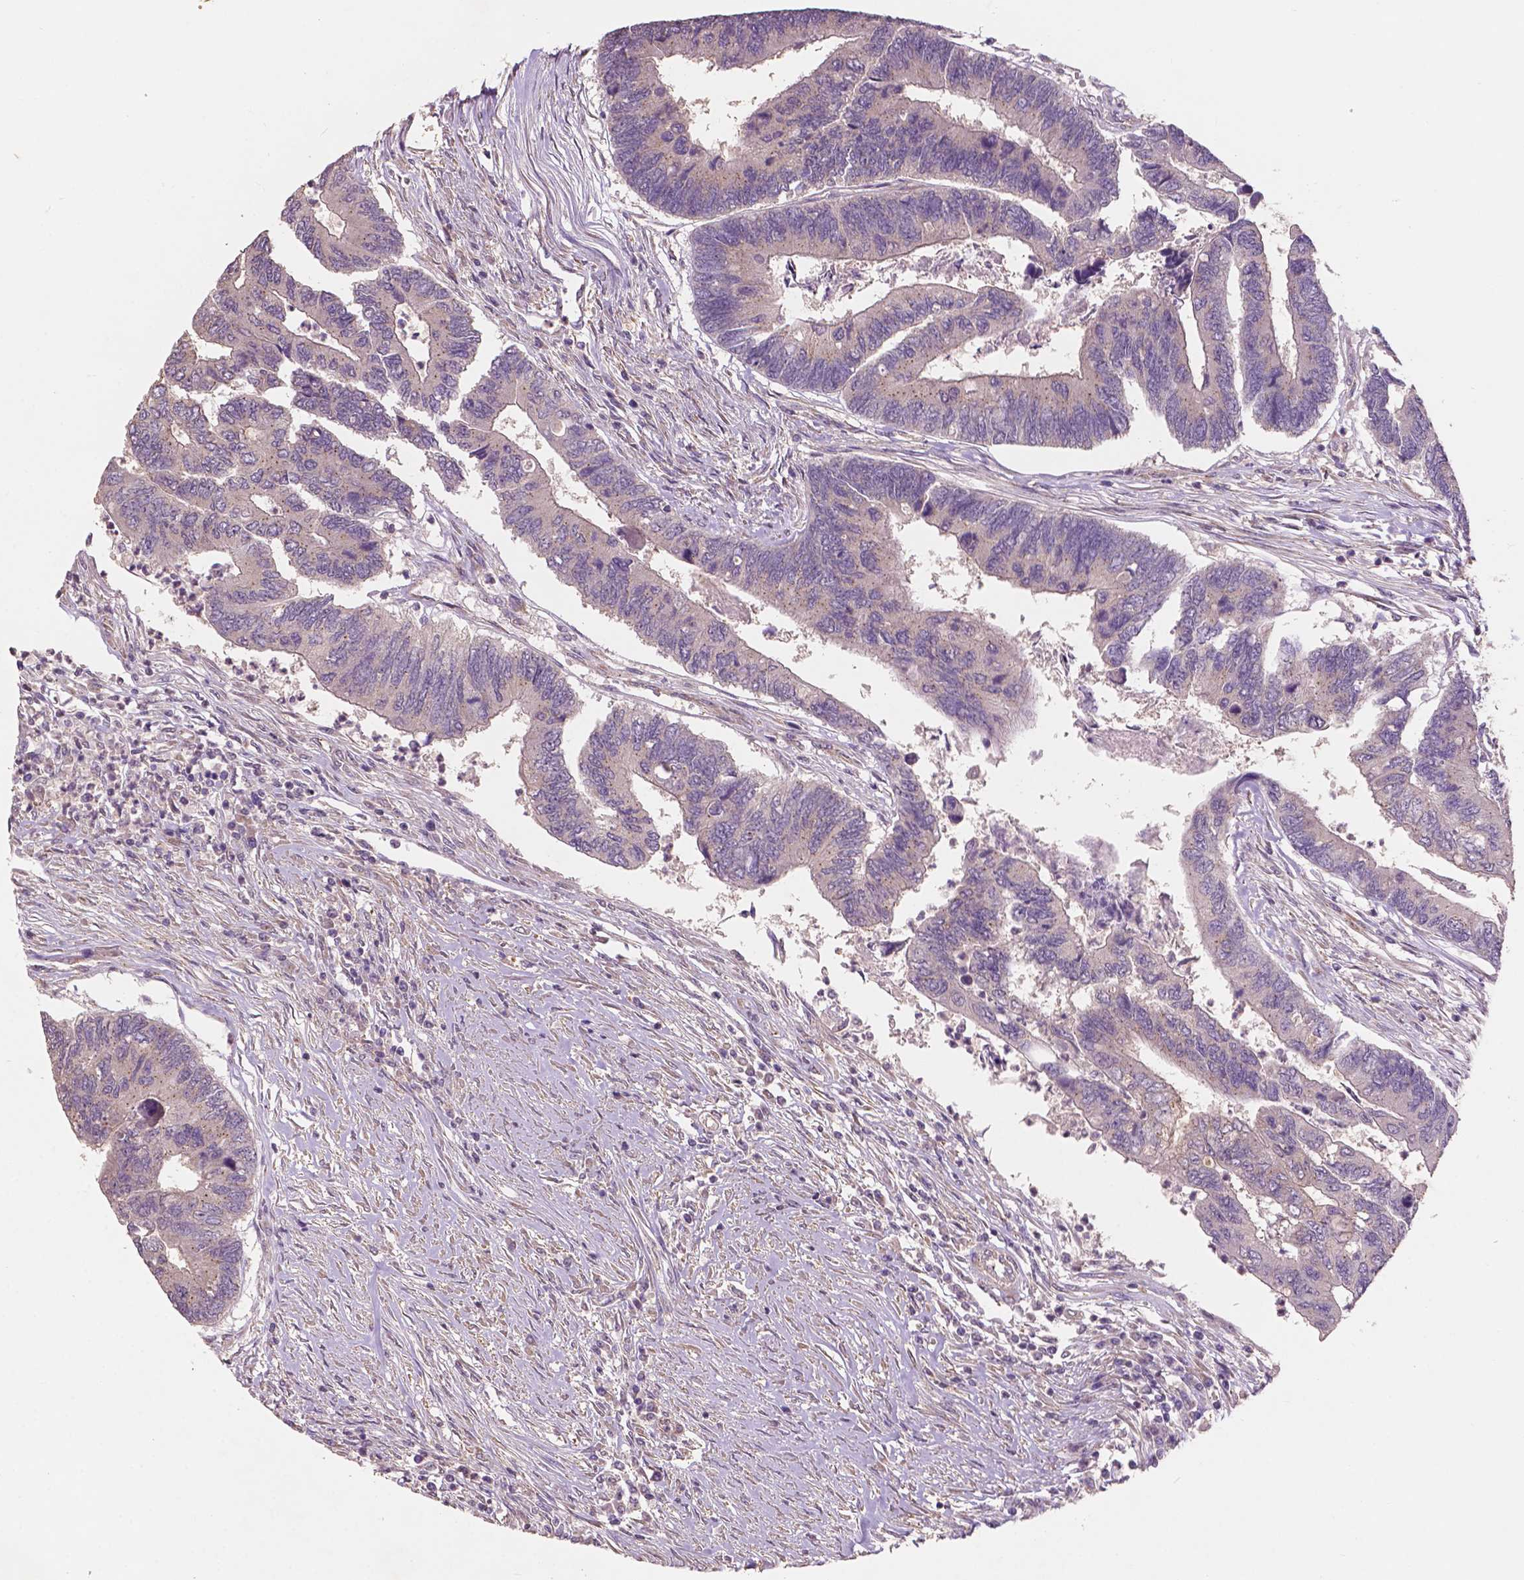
{"staining": {"intensity": "weak", "quantity": "<25%", "location": "cytoplasmic/membranous"}, "tissue": "colorectal cancer", "cell_type": "Tumor cells", "image_type": "cancer", "snomed": [{"axis": "morphology", "description": "Adenocarcinoma, NOS"}, {"axis": "topography", "description": "Colon"}], "caption": "Micrograph shows no protein expression in tumor cells of colorectal cancer tissue. (DAB IHC with hematoxylin counter stain).", "gene": "CHPT1", "patient": {"sex": "female", "age": 67}}